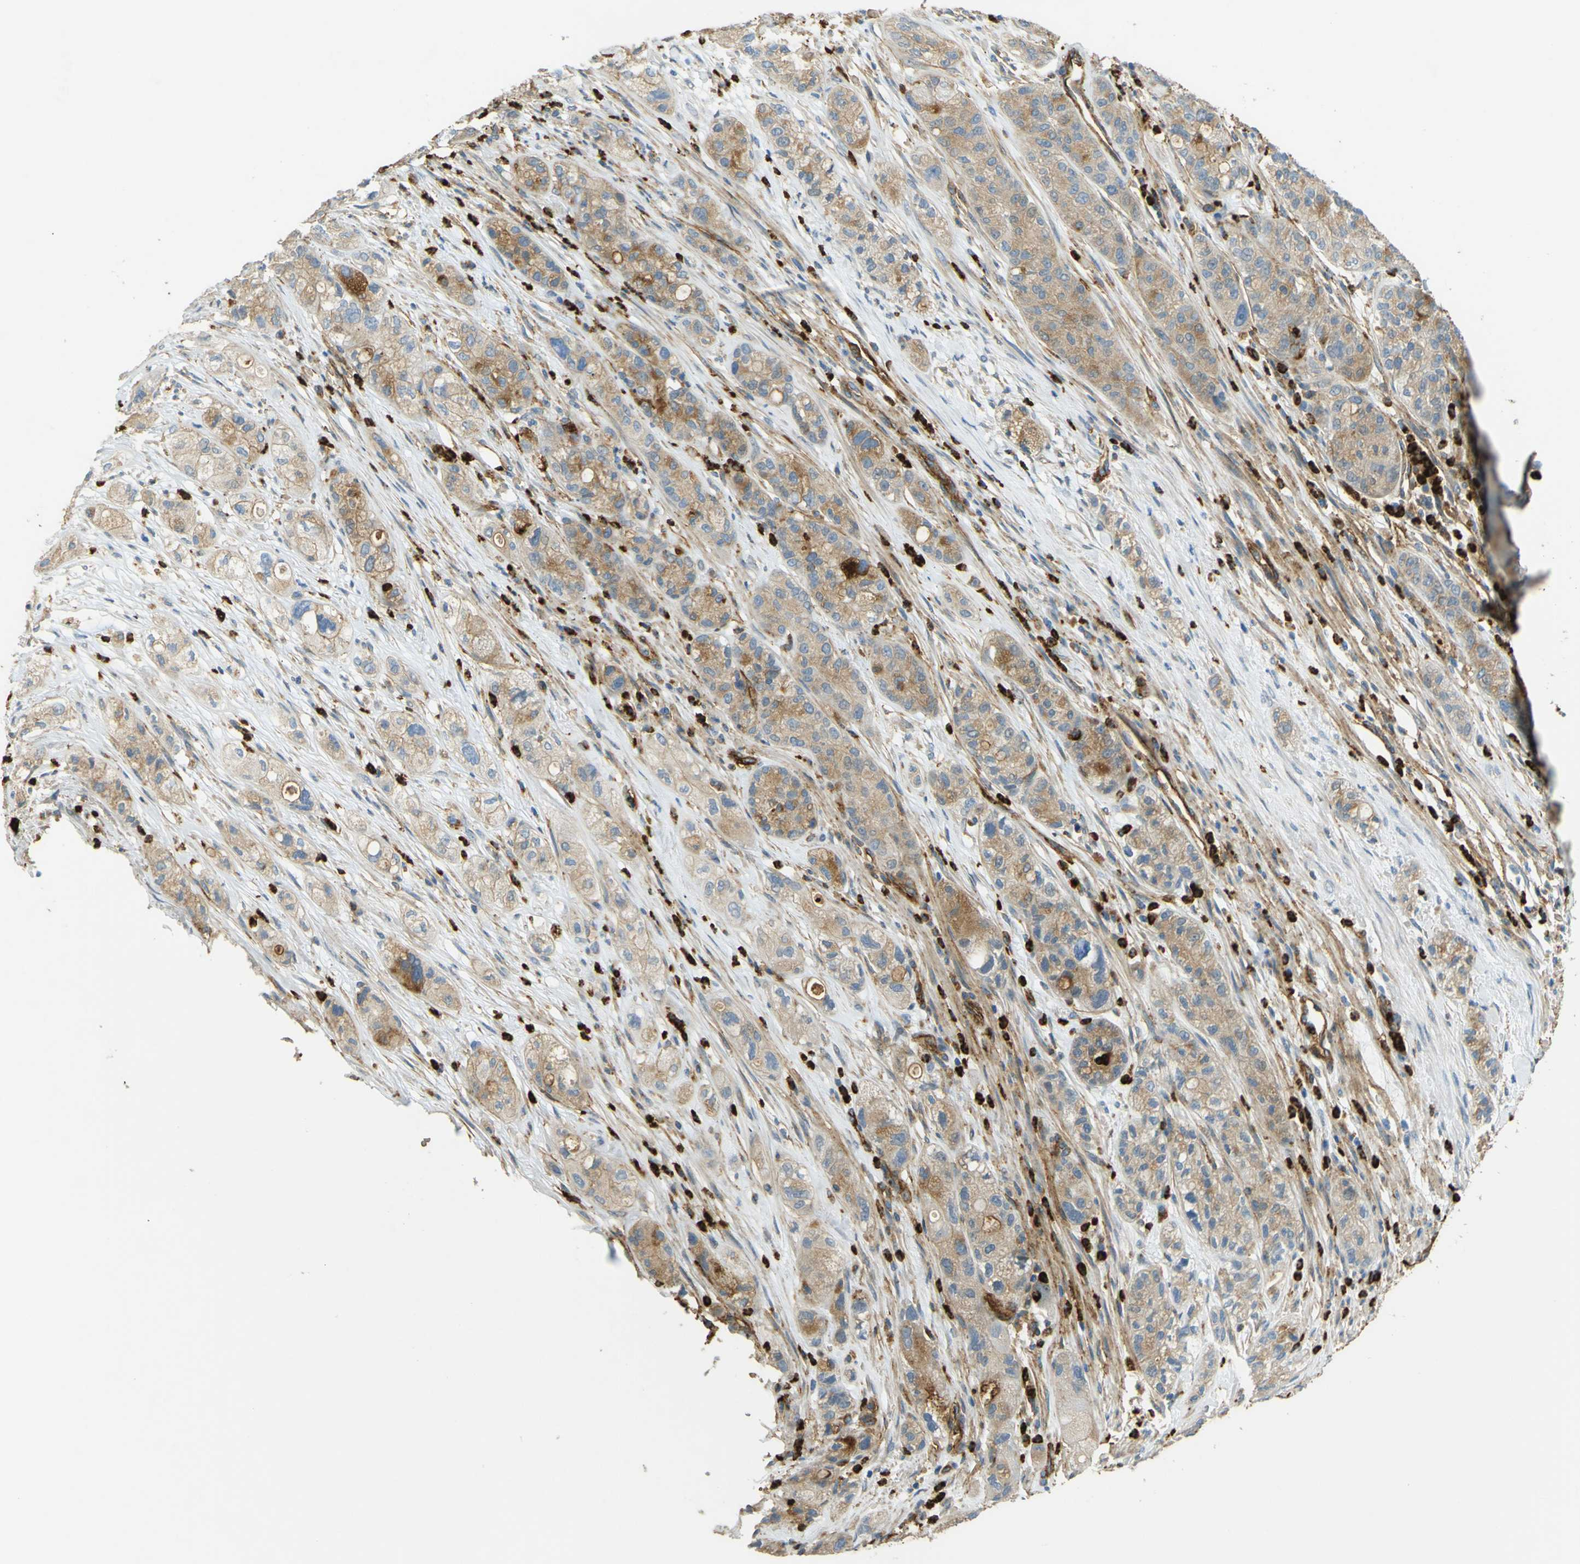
{"staining": {"intensity": "moderate", "quantity": ">75%", "location": "cytoplasmic/membranous"}, "tissue": "pancreatic cancer", "cell_type": "Tumor cells", "image_type": "cancer", "snomed": [{"axis": "morphology", "description": "Adenocarcinoma, NOS"}, {"axis": "topography", "description": "Pancreas"}], "caption": "IHC histopathology image of adenocarcinoma (pancreatic) stained for a protein (brown), which demonstrates medium levels of moderate cytoplasmic/membranous positivity in approximately >75% of tumor cells.", "gene": "PLXDC1", "patient": {"sex": "female", "age": 78}}